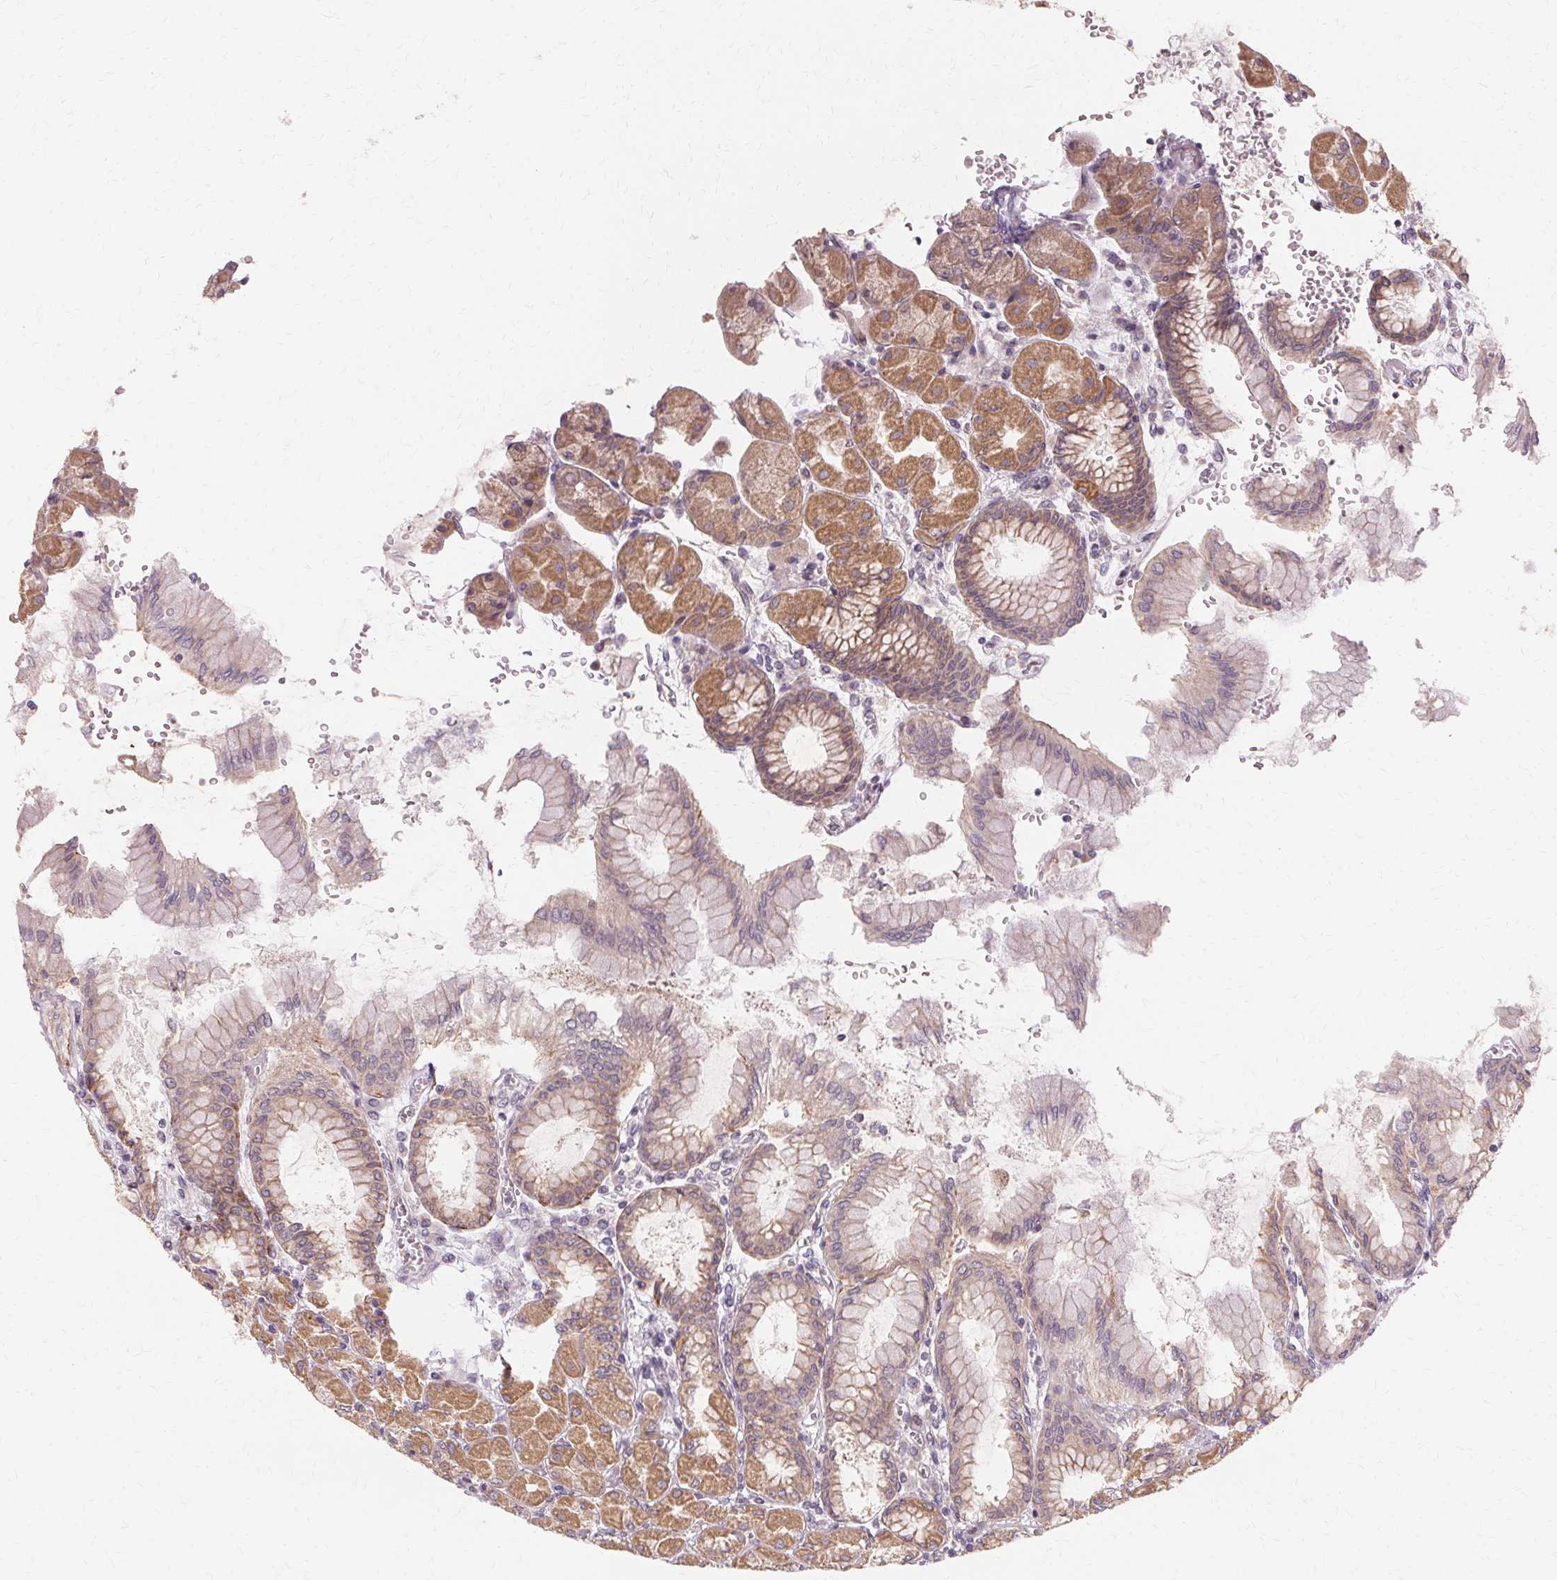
{"staining": {"intensity": "moderate", "quantity": "25%-75%", "location": "cytoplasmic/membranous"}, "tissue": "stomach", "cell_type": "Glandular cells", "image_type": "normal", "snomed": [{"axis": "morphology", "description": "Normal tissue, NOS"}, {"axis": "topography", "description": "Stomach, upper"}], "caption": "Glandular cells reveal moderate cytoplasmic/membranous staining in approximately 25%-75% of cells in normal stomach. (brown staining indicates protein expression, while blue staining denotes nuclei).", "gene": "USP8", "patient": {"sex": "female", "age": 56}}